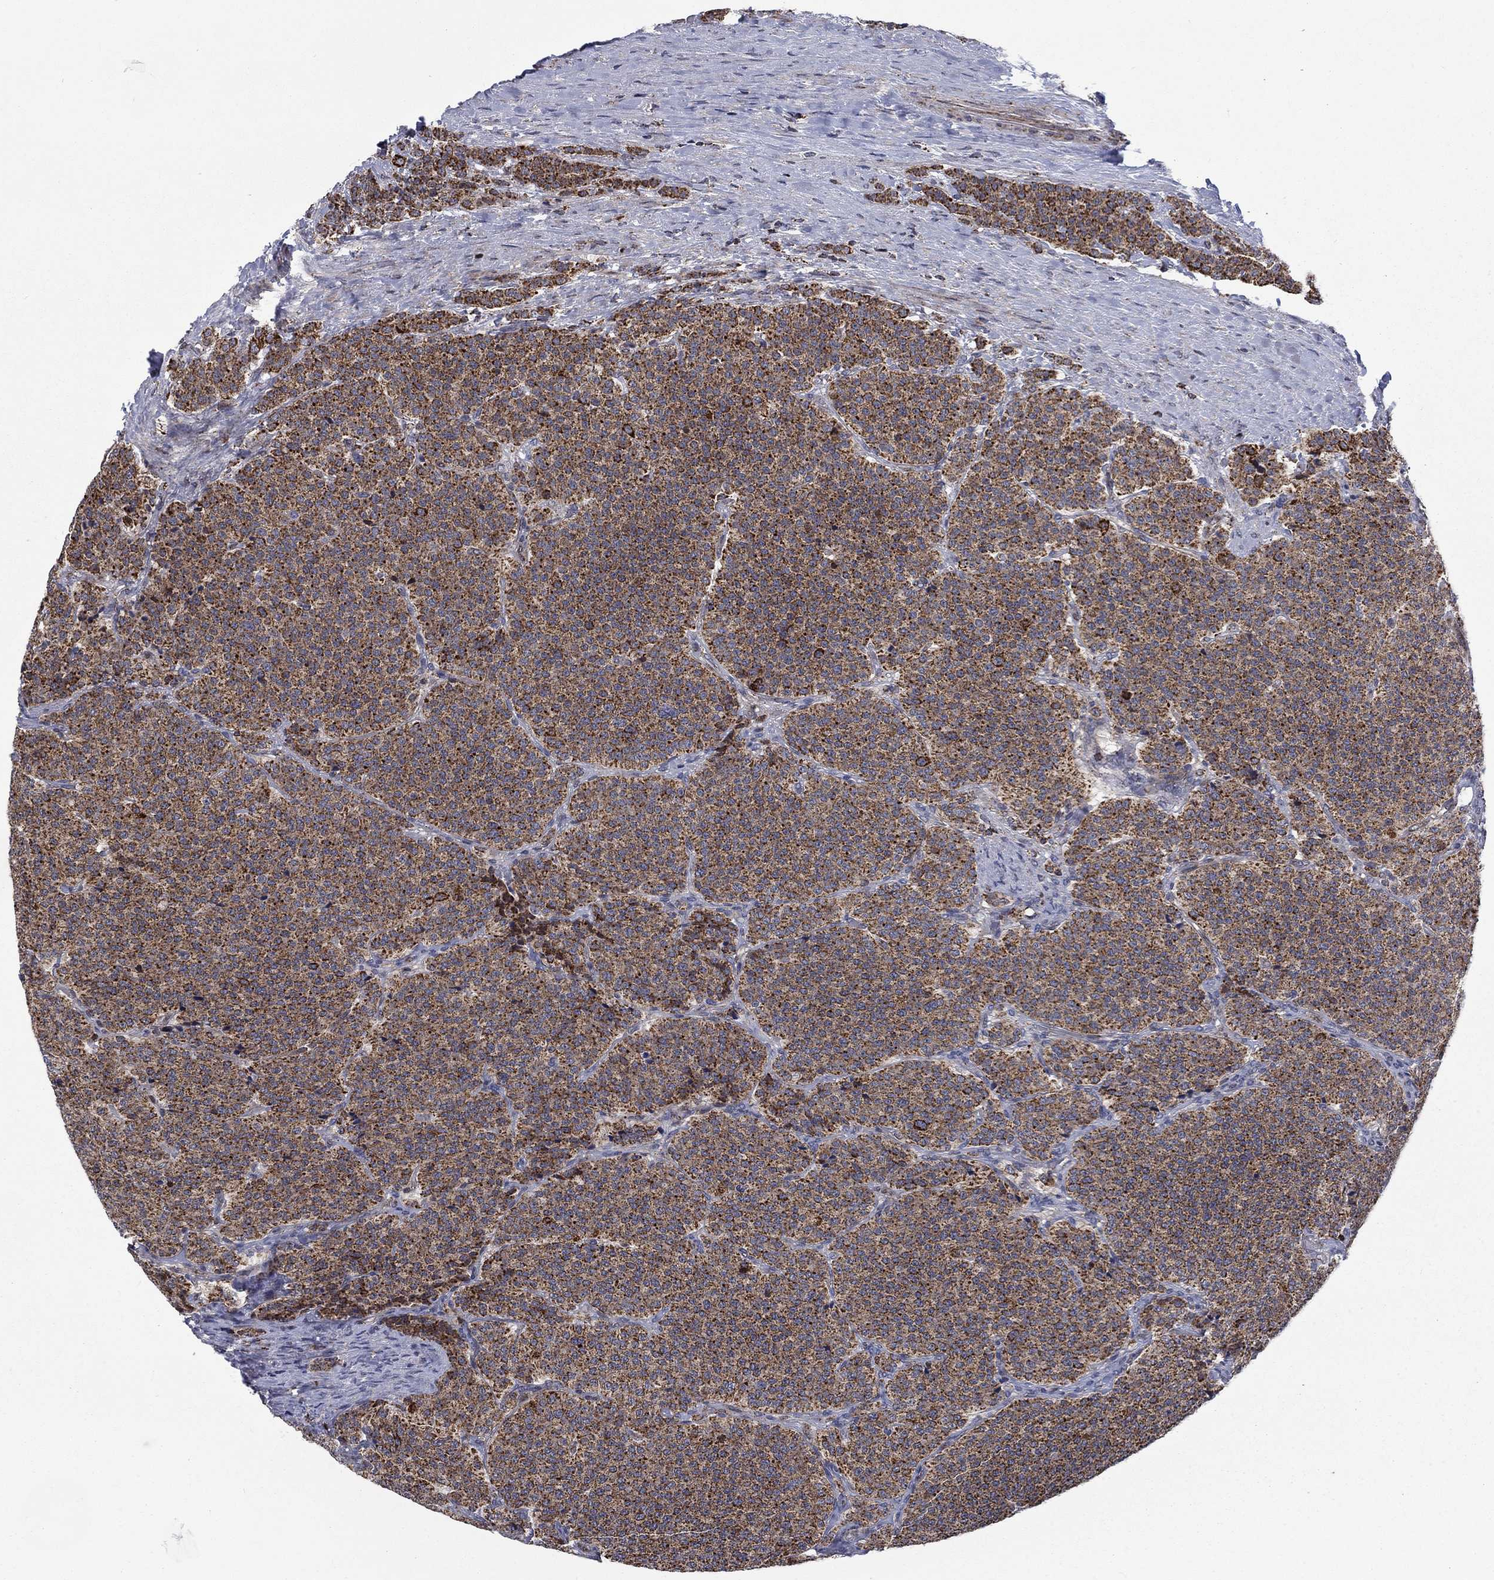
{"staining": {"intensity": "strong", "quantity": ">75%", "location": "cytoplasmic/membranous"}, "tissue": "carcinoid", "cell_type": "Tumor cells", "image_type": "cancer", "snomed": [{"axis": "morphology", "description": "Carcinoid, malignant, NOS"}, {"axis": "topography", "description": "Small intestine"}], "caption": "Carcinoid tissue exhibits strong cytoplasmic/membranous expression in about >75% of tumor cells, visualized by immunohistochemistry.", "gene": "MOAP1", "patient": {"sex": "female", "age": 58}}